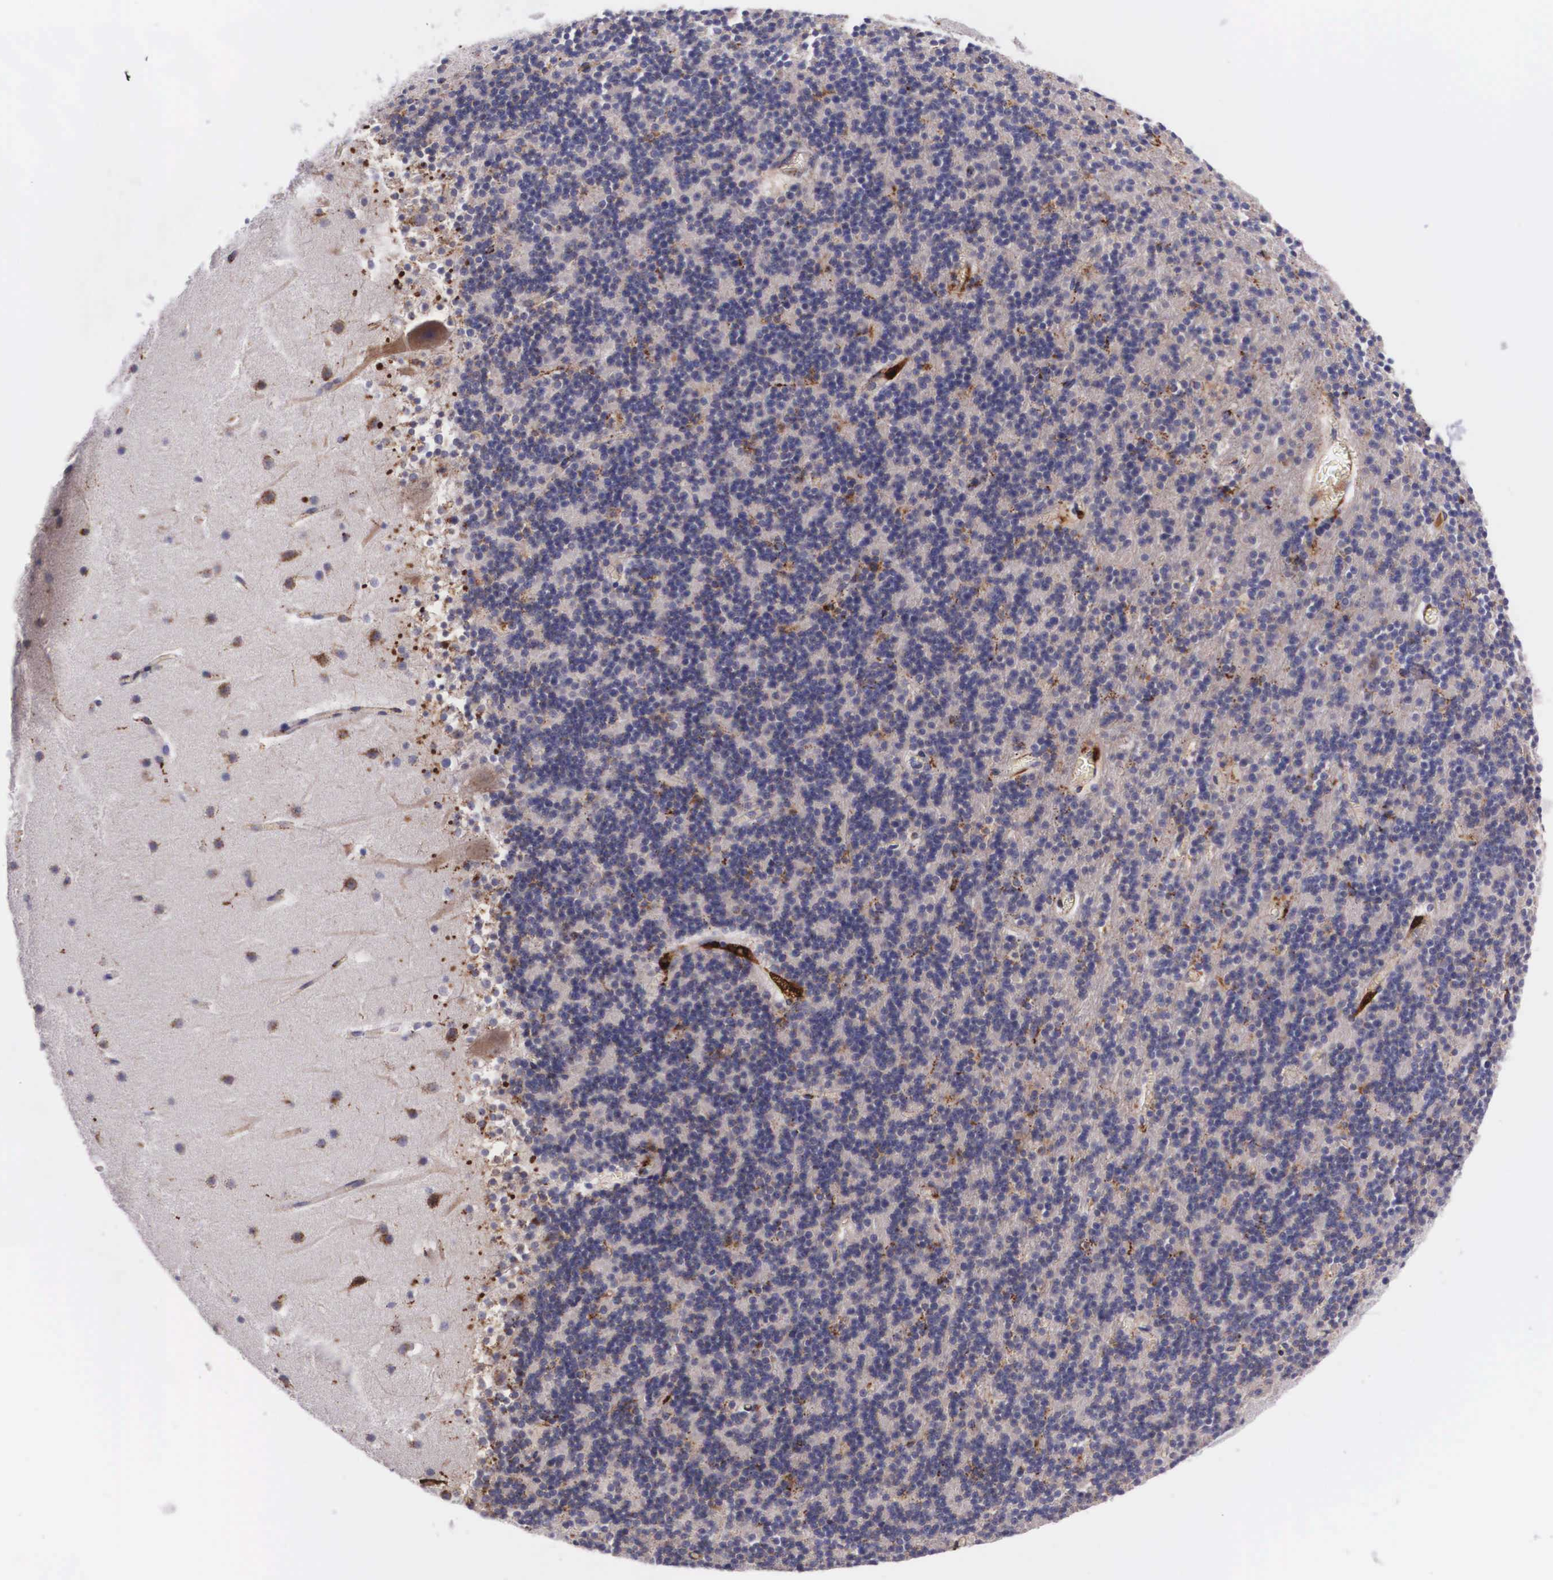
{"staining": {"intensity": "weak", "quantity": "<25%", "location": "cytoplasmic/membranous"}, "tissue": "cerebellum", "cell_type": "Cells in granular layer", "image_type": "normal", "snomed": [{"axis": "morphology", "description": "Normal tissue, NOS"}, {"axis": "topography", "description": "Cerebellum"}], "caption": "This is an IHC micrograph of normal human cerebellum. There is no expression in cells in granular layer.", "gene": "NAGA", "patient": {"sex": "male", "age": 45}}